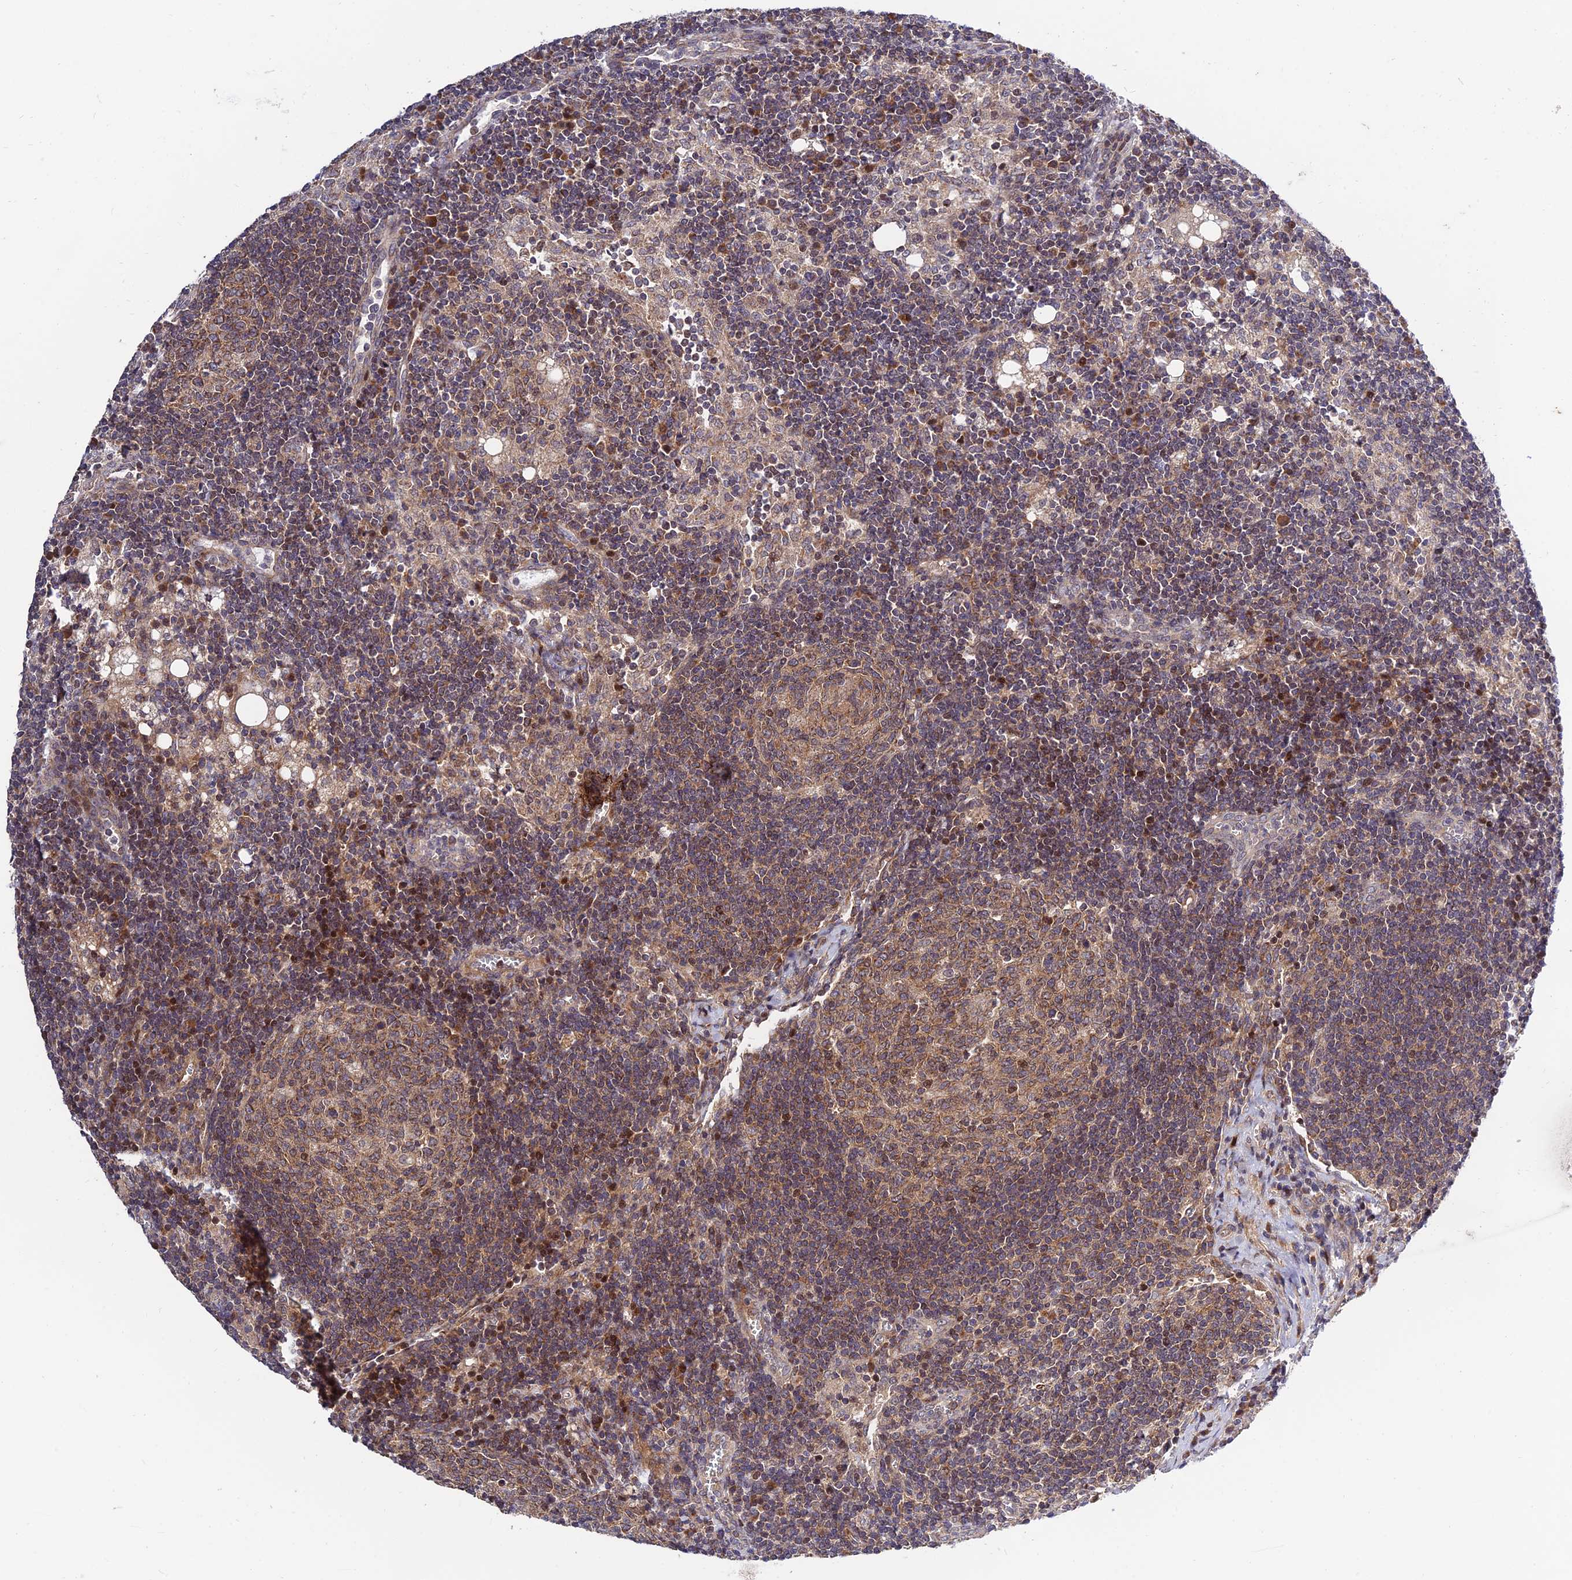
{"staining": {"intensity": "moderate", "quantity": ">75%", "location": "cytoplasmic/membranous"}, "tissue": "lymph node", "cell_type": "Germinal center cells", "image_type": "normal", "snomed": [{"axis": "morphology", "description": "Normal tissue, NOS"}, {"axis": "topography", "description": "Lymph node"}], "caption": "Immunohistochemistry micrograph of unremarkable lymph node: human lymph node stained using immunohistochemistry demonstrates medium levels of moderate protein expression localized specifically in the cytoplasmic/membranous of germinal center cells, appearing as a cytoplasmic/membranous brown color.", "gene": "PLEKHG2", "patient": {"sex": "female", "age": 73}}